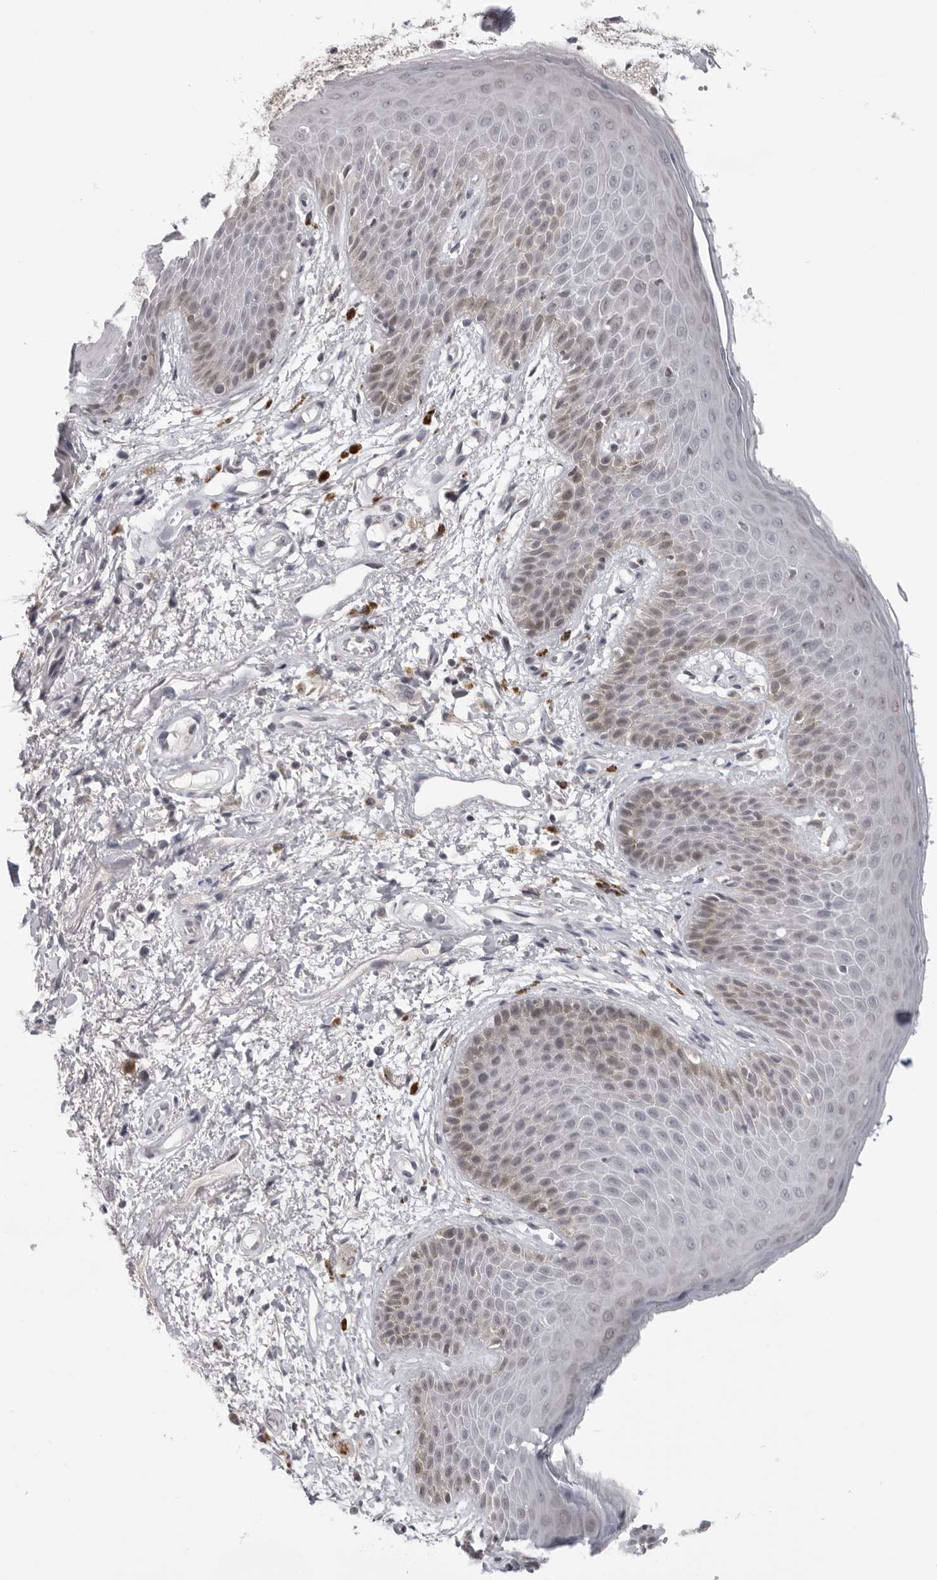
{"staining": {"intensity": "weak", "quantity": "<25%", "location": "cytoplasmic/membranous"}, "tissue": "skin", "cell_type": "Epidermal cells", "image_type": "normal", "snomed": [{"axis": "morphology", "description": "Normal tissue, NOS"}, {"axis": "topography", "description": "Anal"}], "caption": "Skin stained for a protein using immunohistochemistry (IHC) shows no positivity epidermal cells.", "gene": "ACP6", "patient": {"sex": "male", "age": 74}}